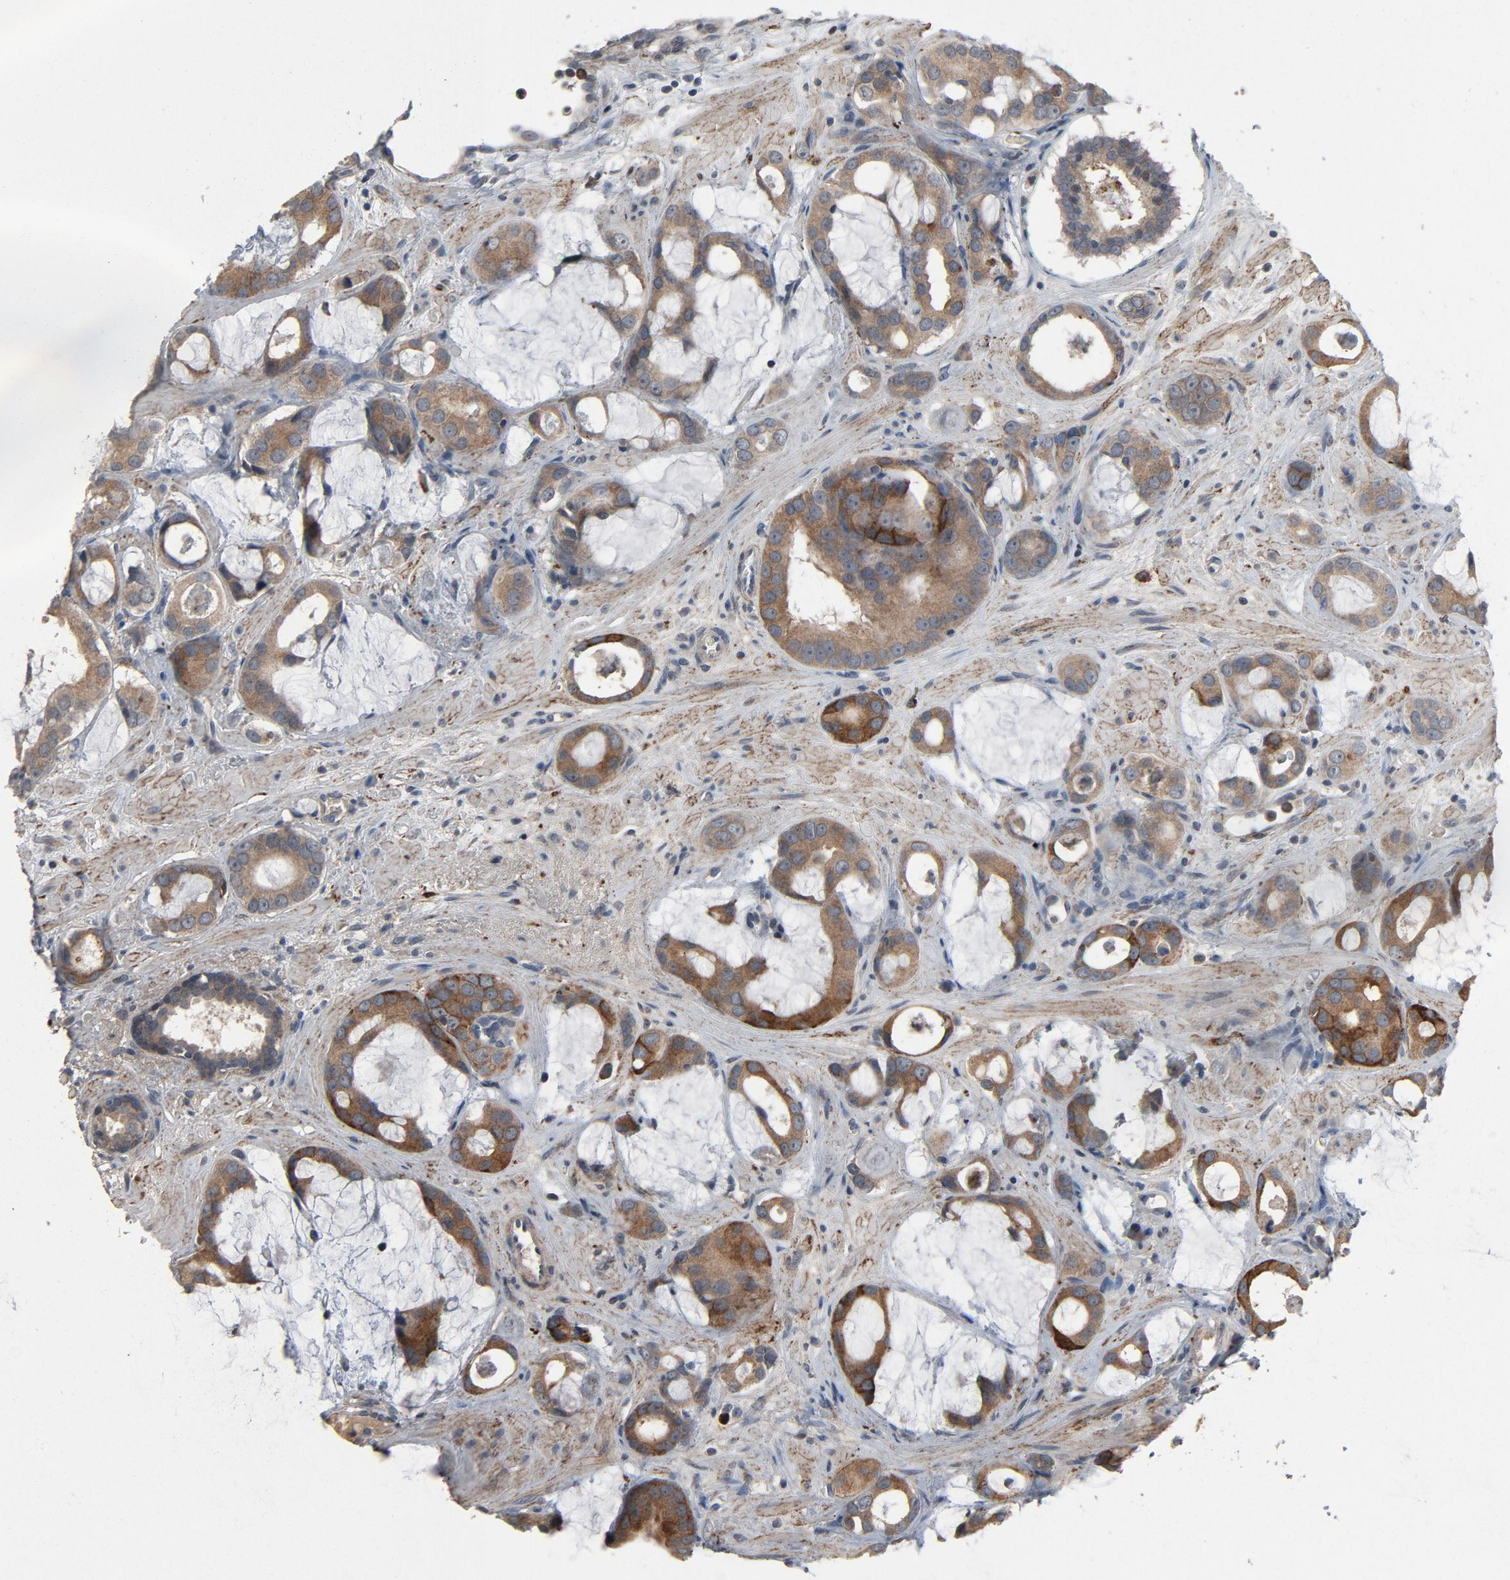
{"staining": {"intensity": "moderate", "quantity": ">75%", "location": "cytoplasmic/membranous"}, "tissue": "prostate cancer", "cell_type": "Tumor cells", "image_type": "cancer", "snomed": [{"axis": "morphology", "description": "Adenocarcinoma, Low grade"}, {"axis": "topography", "description": "Prostate"}], "caption": "A histopathology image showing moderate cytoplasmic/membranous expression in approximately >75% of tumor cells in adenocarcinoma (low-grade) (prostate), as visualized by brown immunohistochemical staining.", "gene": "PDZD4", "patient": {"sex": "male", "age": 57}}